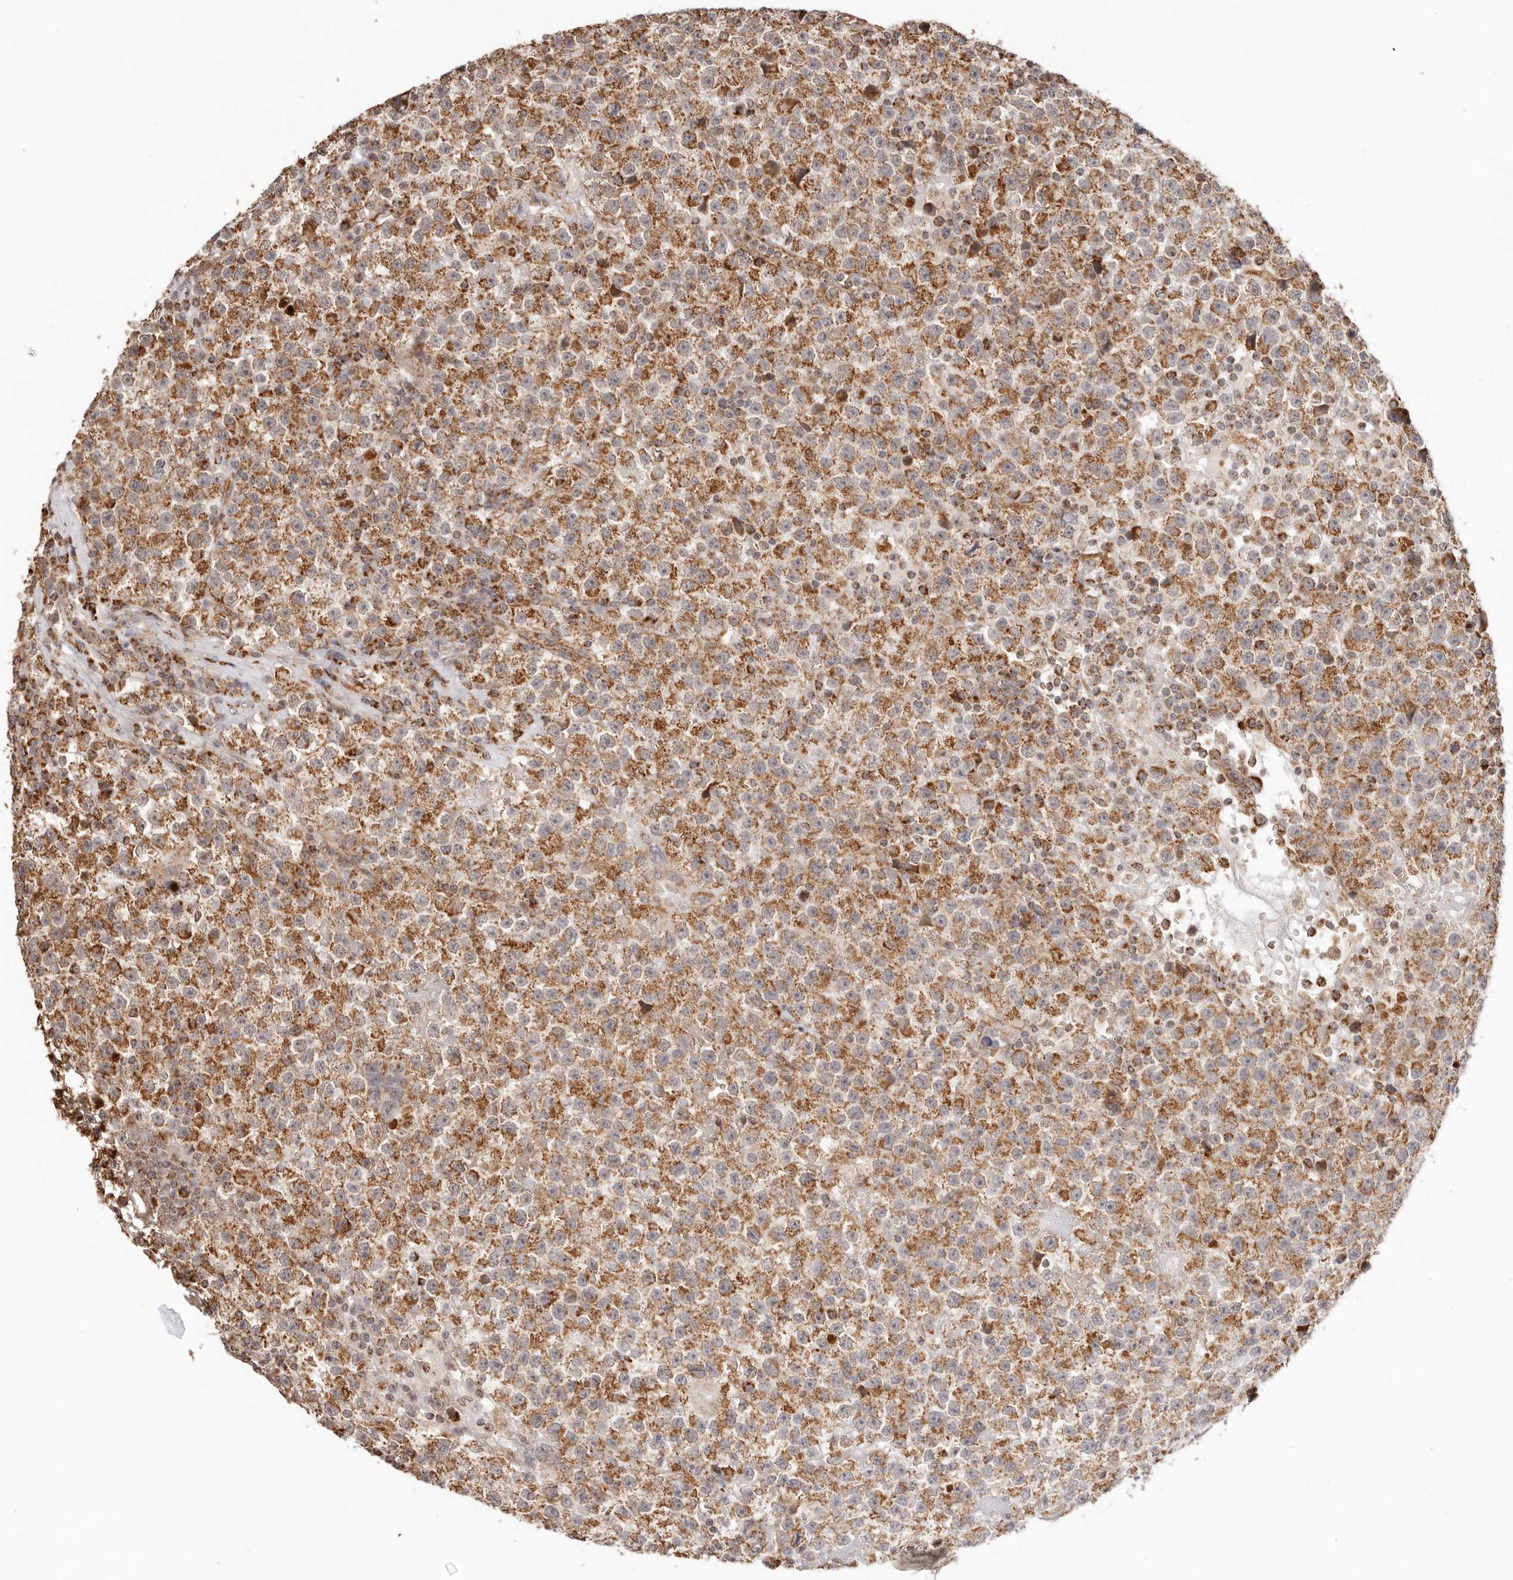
{"staining": {"intensity": "strong", "quantity": ">75%", "location": "cytoplasmic/membranous"}, "tissue": "testis cancer", "cell_type": "Tumor cells", "image_type": "cancer", "snomed": [{"axis": "morphology", "description": "Seminoma, NOS"}, {"axis": "topography", "description": "Testis"}], "caption": "Protein staining of testis cancer (seminoma) tissue displays strong cytoplasmic/membranous staining in about >75% of tumor cells. Ihc stains the protein in brown and the nuclei are stained blue.", "gene": "NDUFB11", "patient": {"sex": "male", "age": 22}}